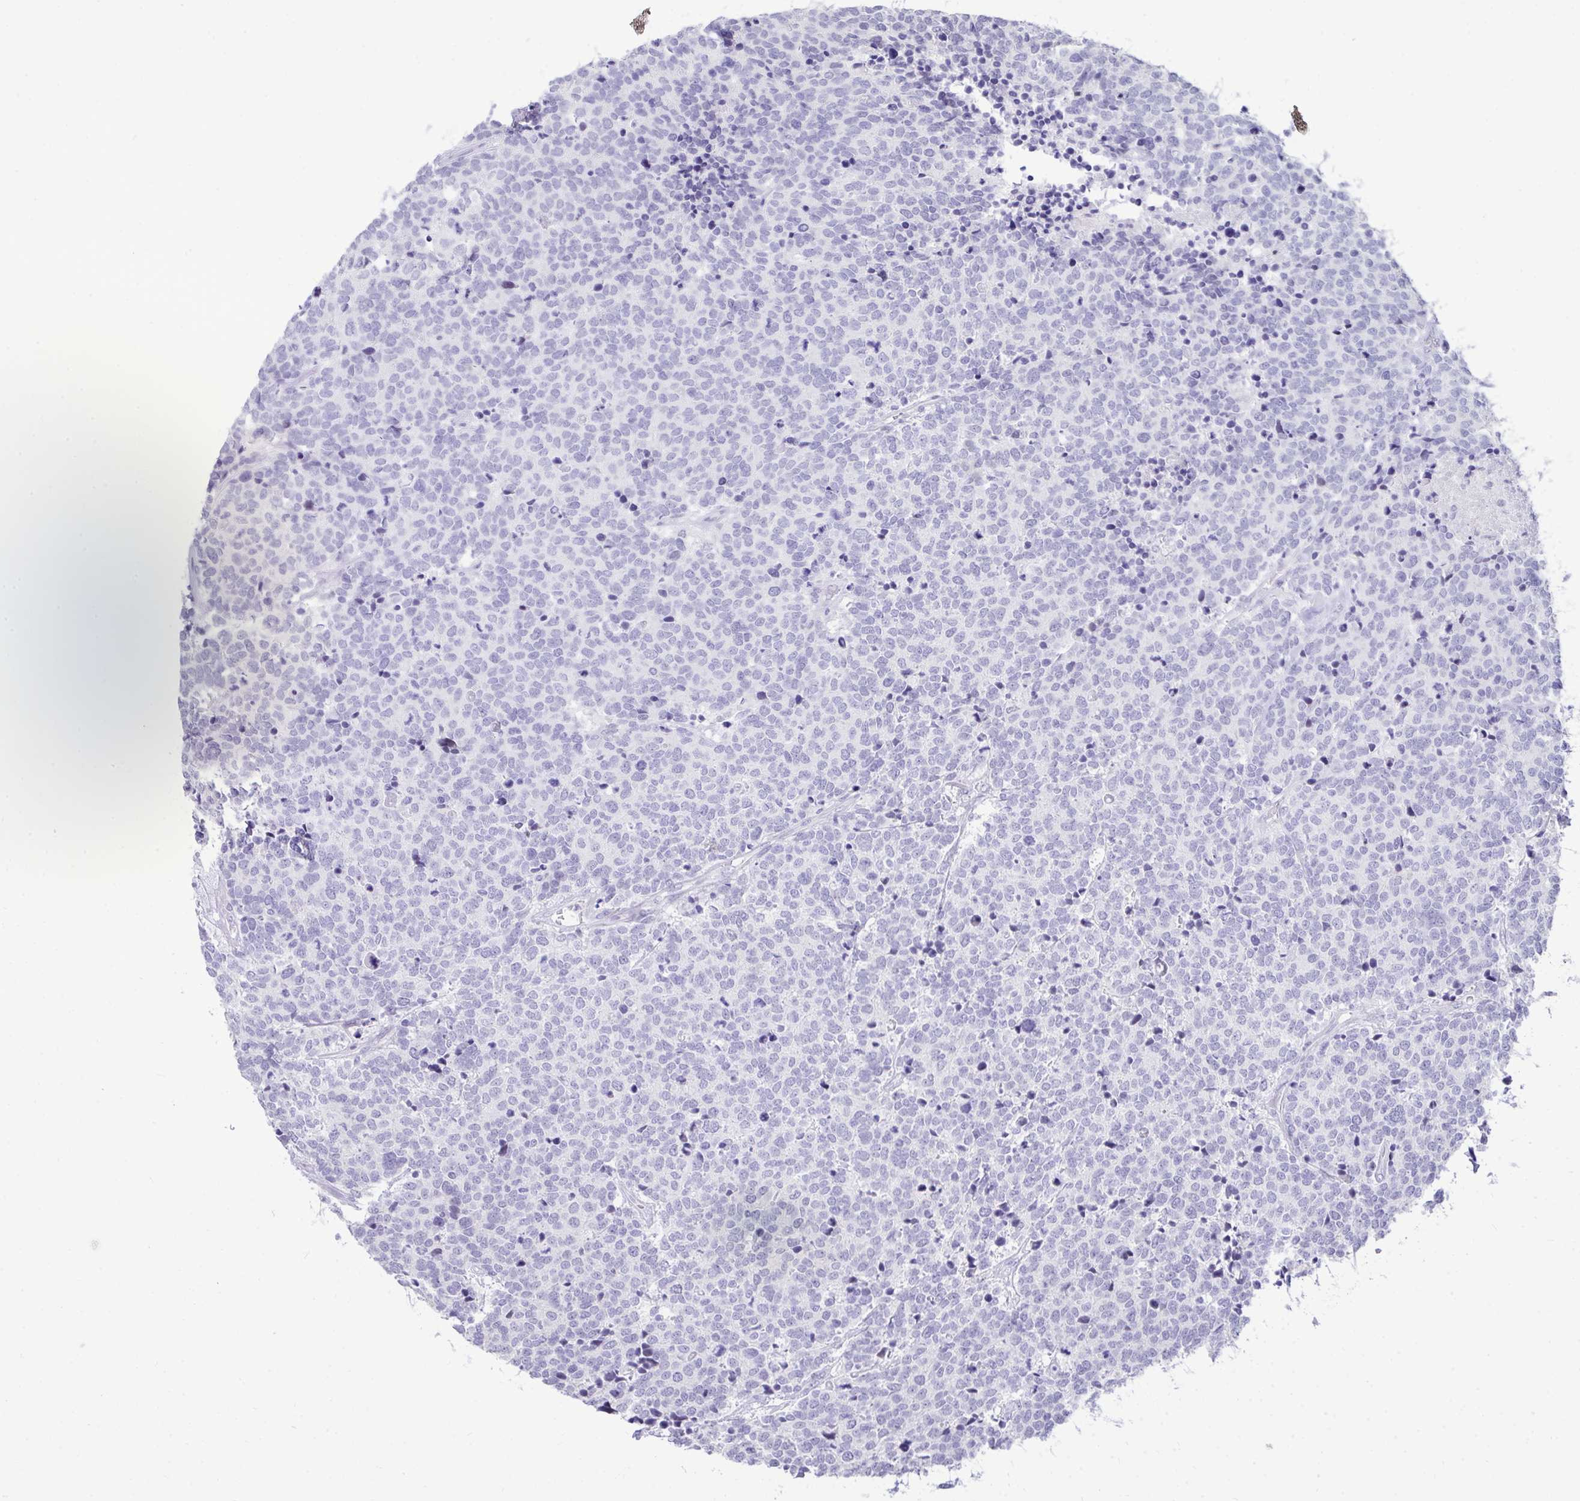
{"staining": {"intensity": "negative", "quantity": "none", "location": "none"}, "tissue": "carcinoid", "cell_type": "Tumor cells", "image_type": "cancer", "snomed": [{"axis": "morphology", "description": "Carcinoid, malignant, NOS"}, {"axis": "topography", "description": "Skin"}], "caption": "Tumor cells are negative for protein expression in human carcinoid (malignant). (DAB immunohistochemistry (IHC), high magnification).", "gene": "EID3", "patient": {"sex": "female", "age": 79}}